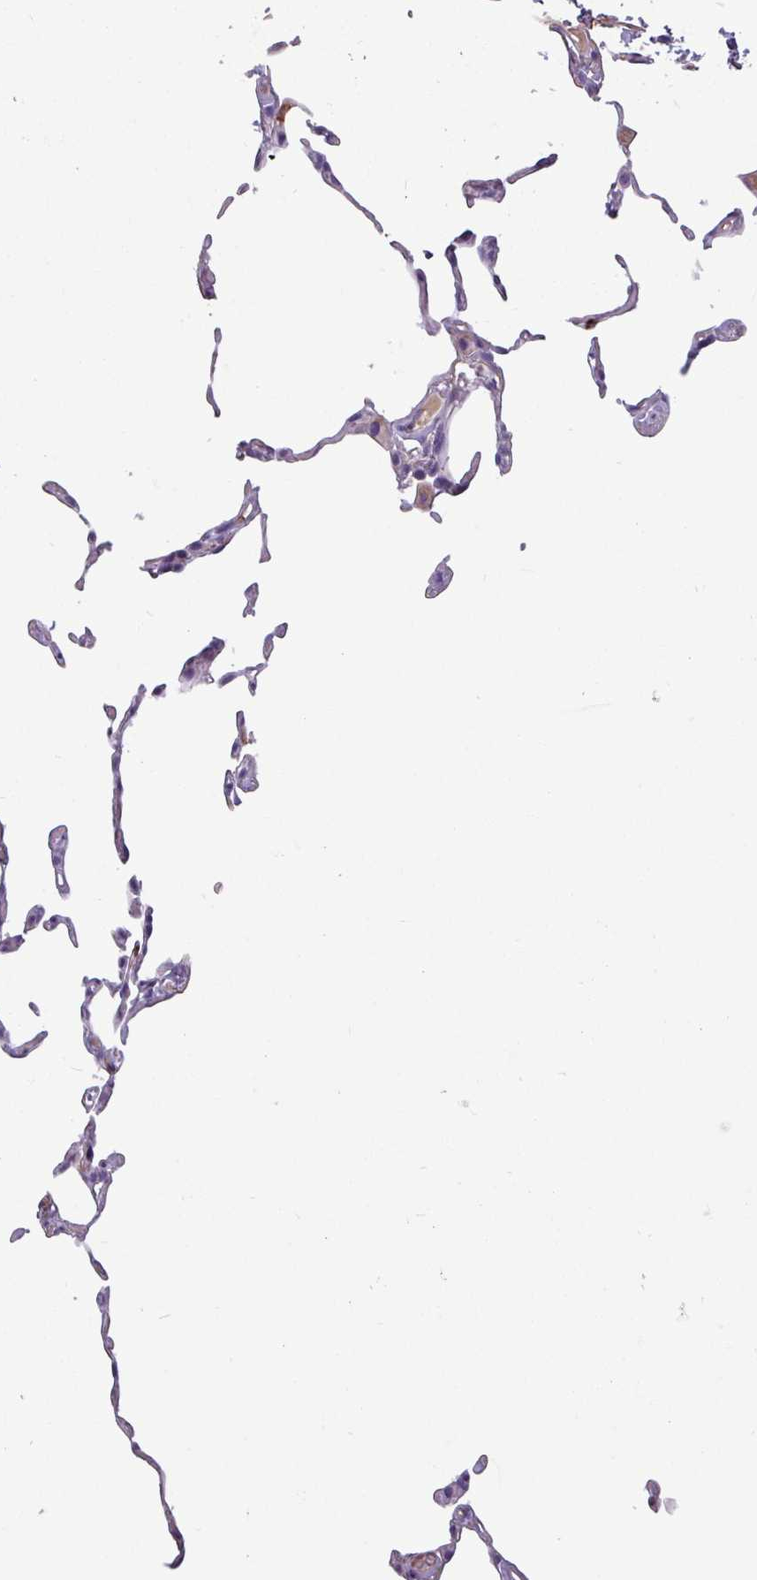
{"staining": {"intensity": "negative", "quantity": "none", "location": "none"}, "tissue": "lung", "cell_type": "Alveolar cells", "image_type": "normal", "snomed": [{"axis": "morphology", "description": "Normal tissue, NOS"}, {"axis": "topography", "description": "Lung"}], "caption": "A histopathology image of human lung is negative for staining in alveolar cells.", "gene": "CD8A", "patient": {"sex": "female", "age": 57}}